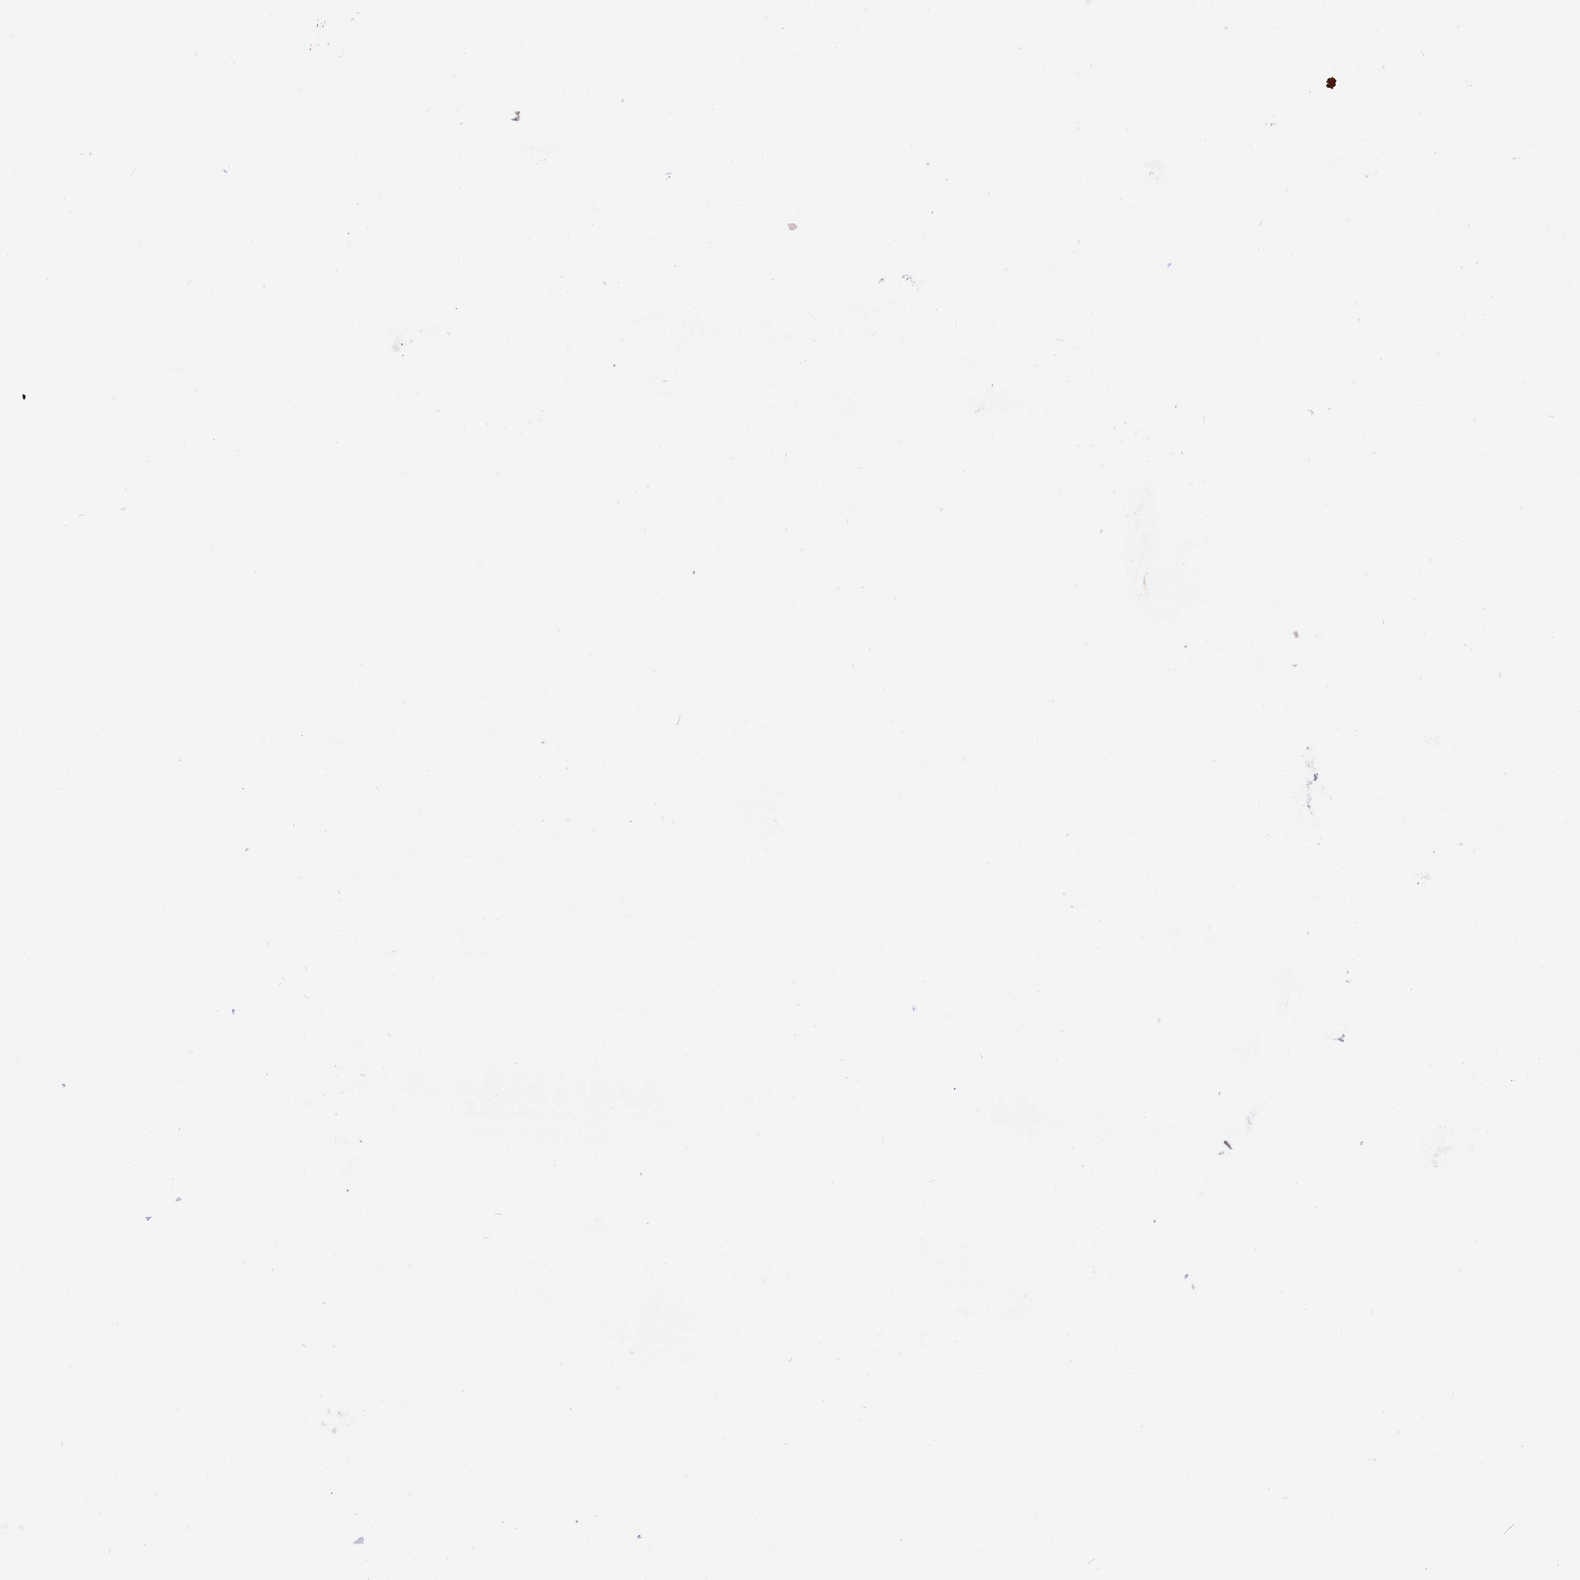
{"staining": {"intensity": "weak", "quantity": "25%-75%", "location": "nuclear"}, "tissue": "colorectal cancer", "cell_type": "Tumor cells", "image_type": "cancer", "snomed": [{"axis": "morphology", "description": "Adenocarcinoma, NOS"}, {"axis": "topography", "description": "Colon"}], "caption": "Immunohistochemistry image of neoplastic tissue: human colorectal cancer stained using immunohistochemistry (IHC) demonstrates low levels of weak protein expression localized specifically in the nuclear of tumor cells, appearing as a nuclear brown color.", "gene": "RFC5", "patient": {"sex": "male", "age": 71}}